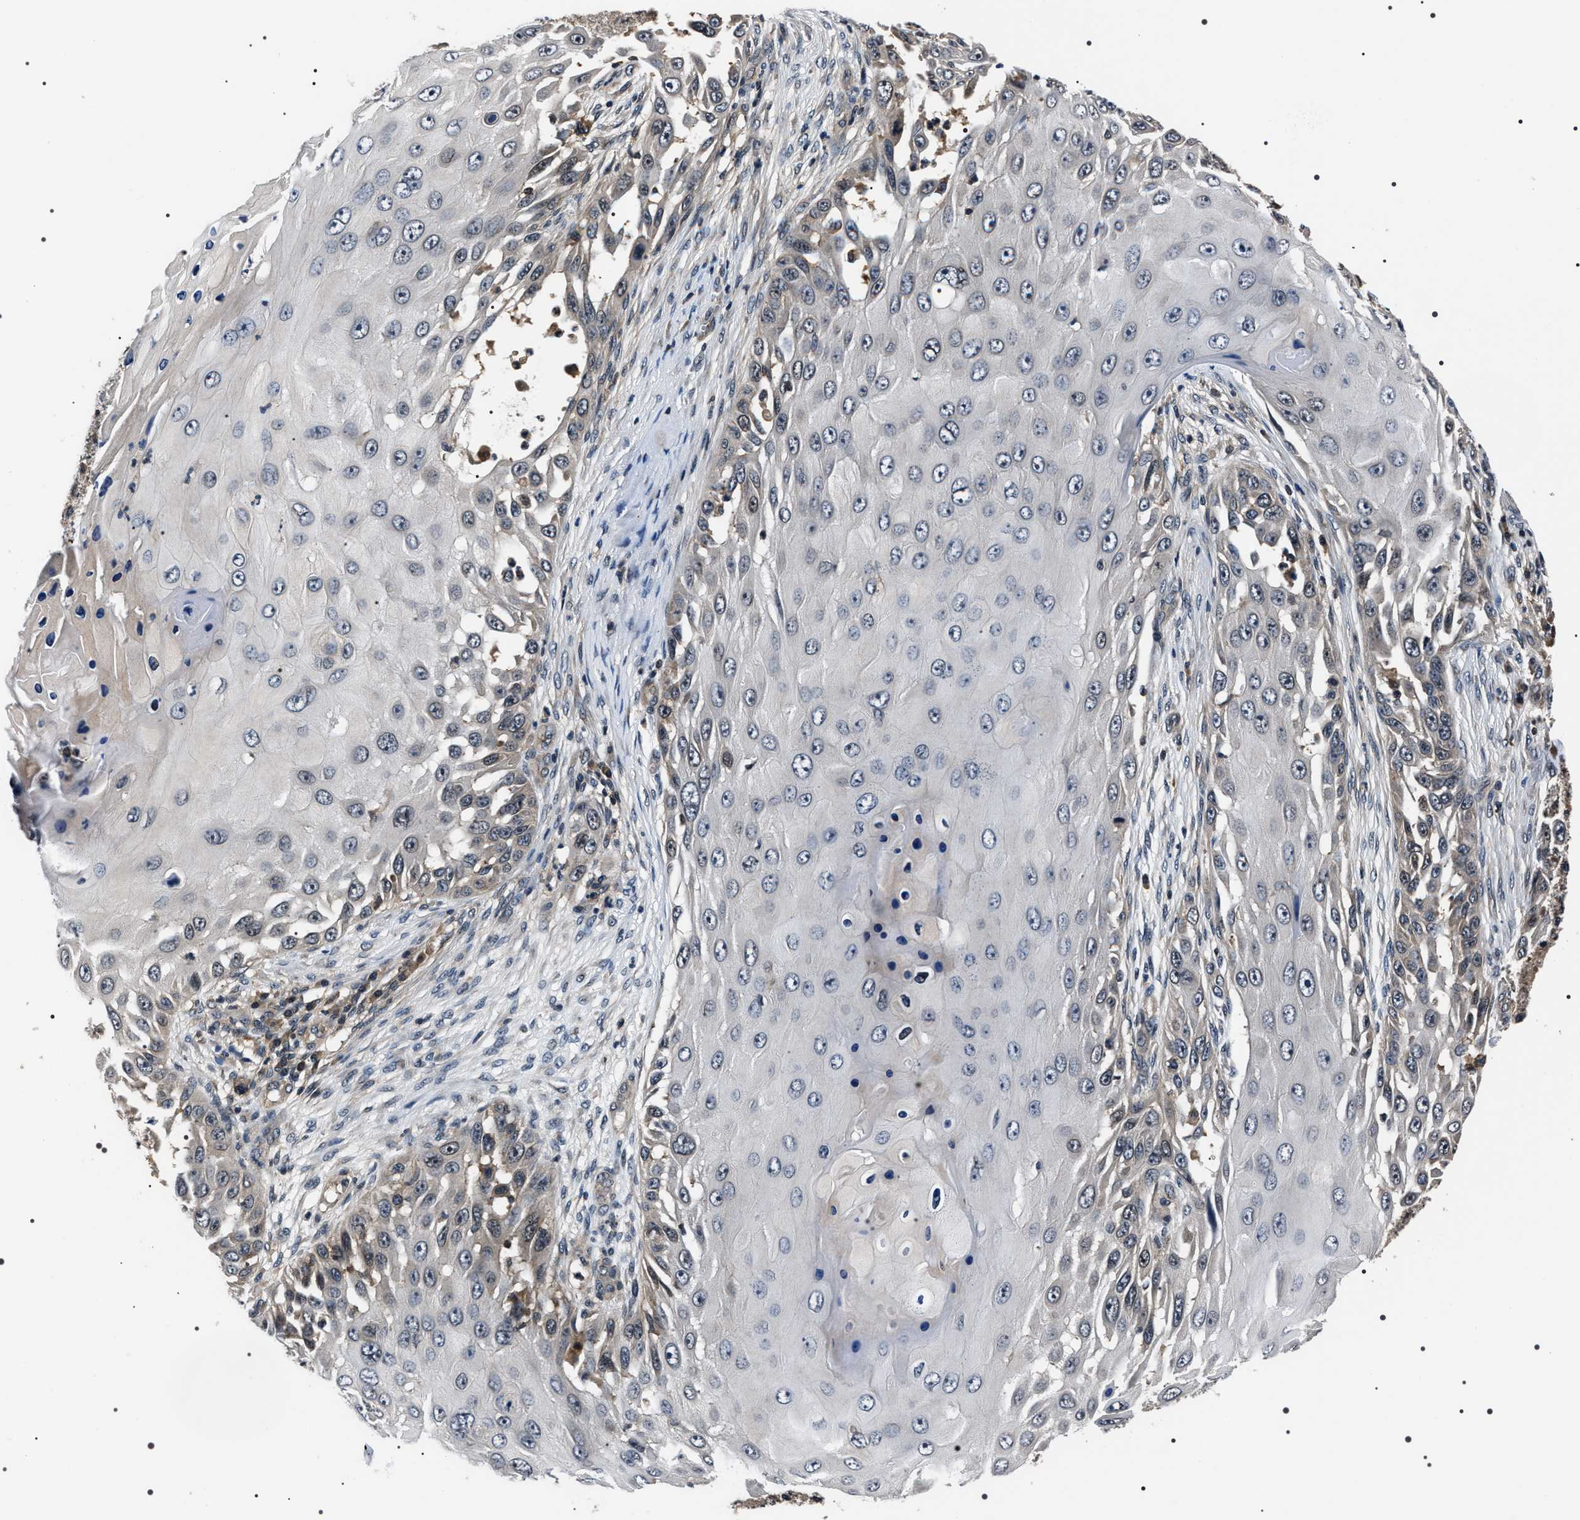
{"staining": {"intensity": "negative", "quantity": "none", "location": "none"}, "tissue": "skin cancer", "cell_type": "Tumor cells", "image_type": "cancer", "snomed": [{"axis": "morphology", "description": "Squamous cell carcinoma, NOS"}, {"axis": "topography", "description": "Skin"}], "caption": "High magnification brightfield microscopy of skin cancer (squamous cell carcinoma) stained with DAB (3,3'-diaminobenzidine) (brown) and counterstained with hematoxylin (blue): tumor cells show no significant expression. (Stains: DAB immunohistochemistry with hematoxylin counter stain, Microscopy: brightfield microscopy at high magnification).", "gene": "SIPA1", "patient": {"sex": "female", "age": 44}}